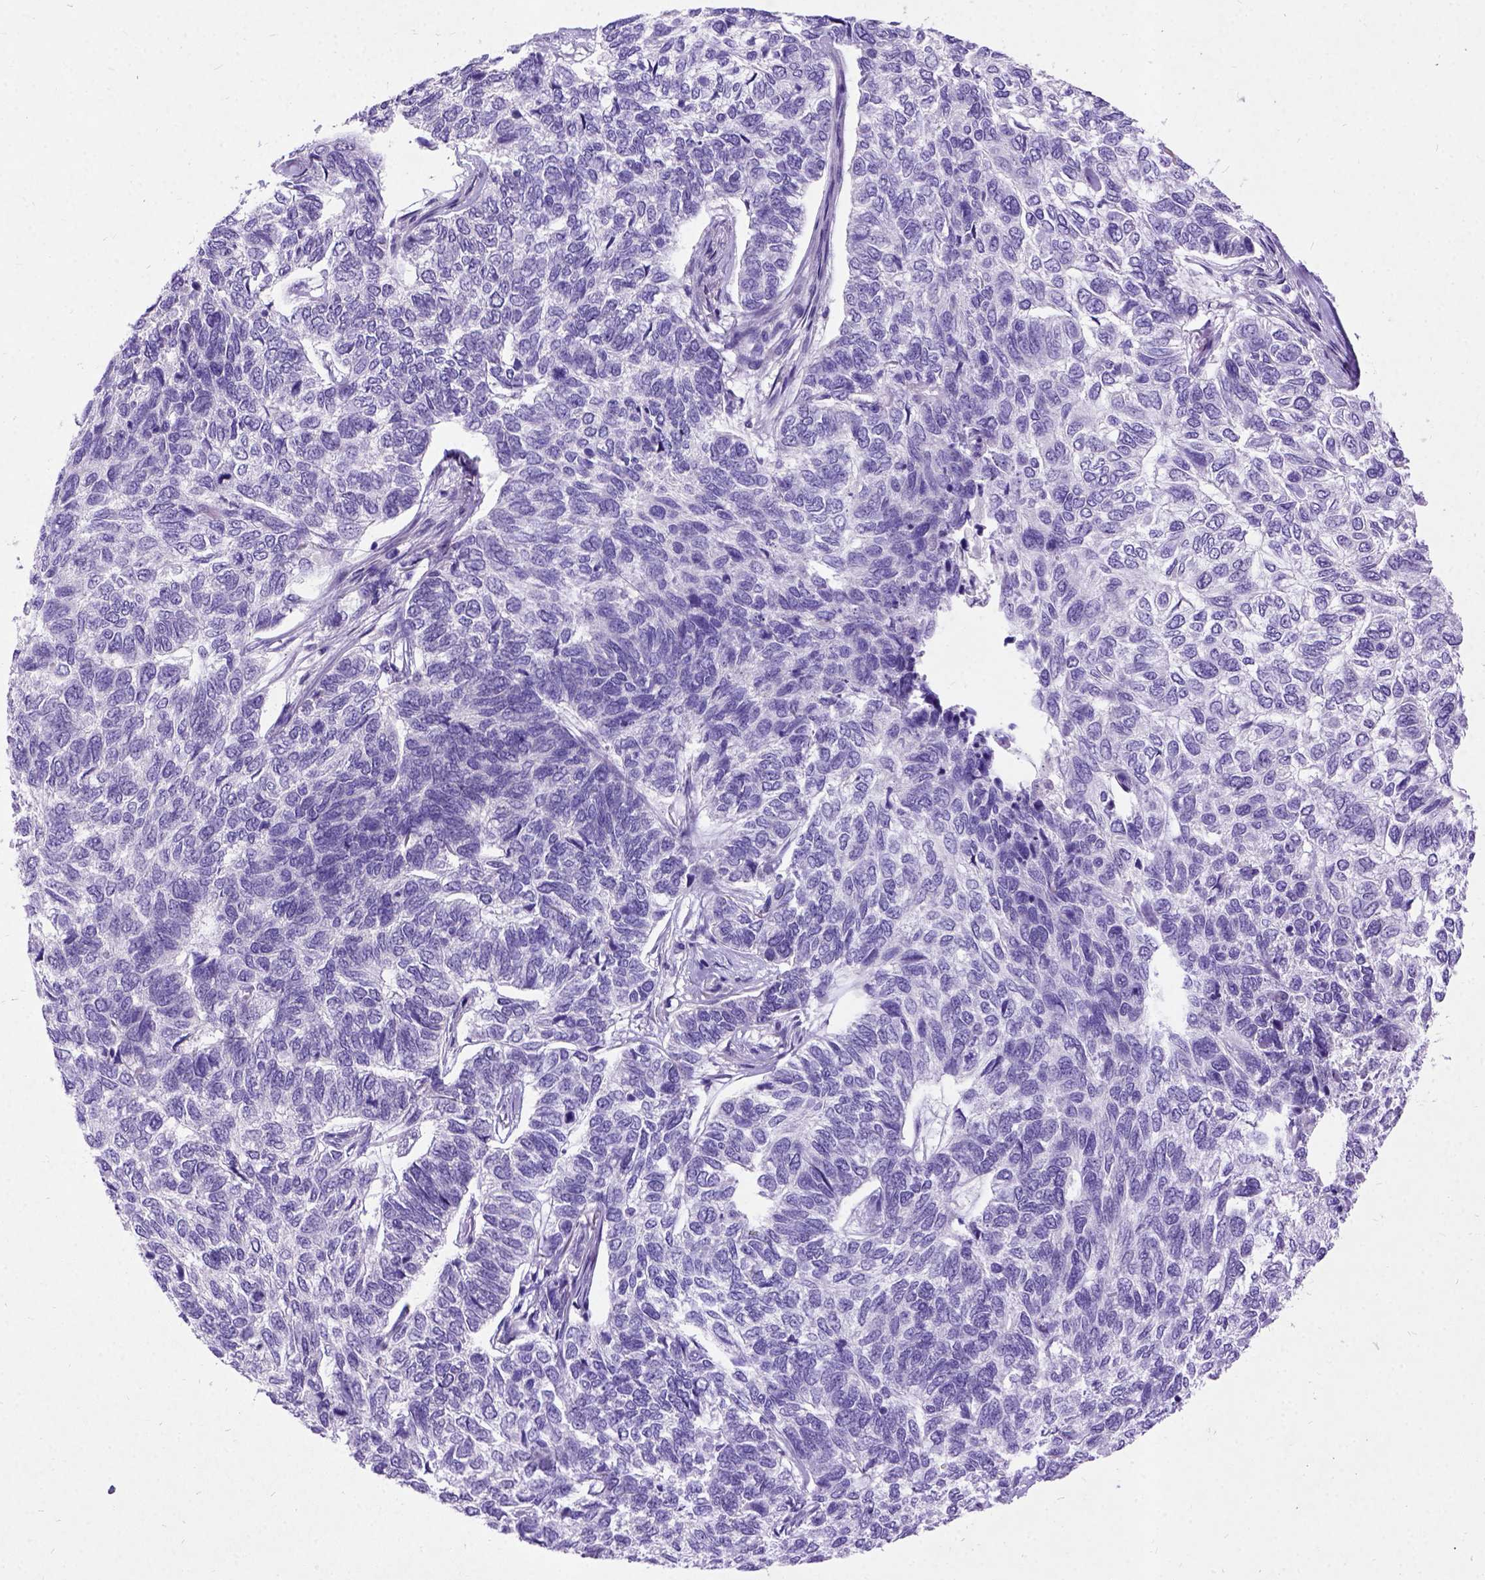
{"staining": {"intensity": "negative", "quantity": "none", "location": "none"}, "tissue": "skin cancer", "cell_type": "Tumor cells", "image_type": "cancer", "snomed": [{"axis": "morphology", "description": "Basal cell carcinoma"}, {"axis": "topography", "description": "Skin"}], "caption": "This is an IHC image of skin cancer. There is no positivity in tumor cells.", "gene": "NEUROD4", "patient": {"sex": "female", "age": 65}}